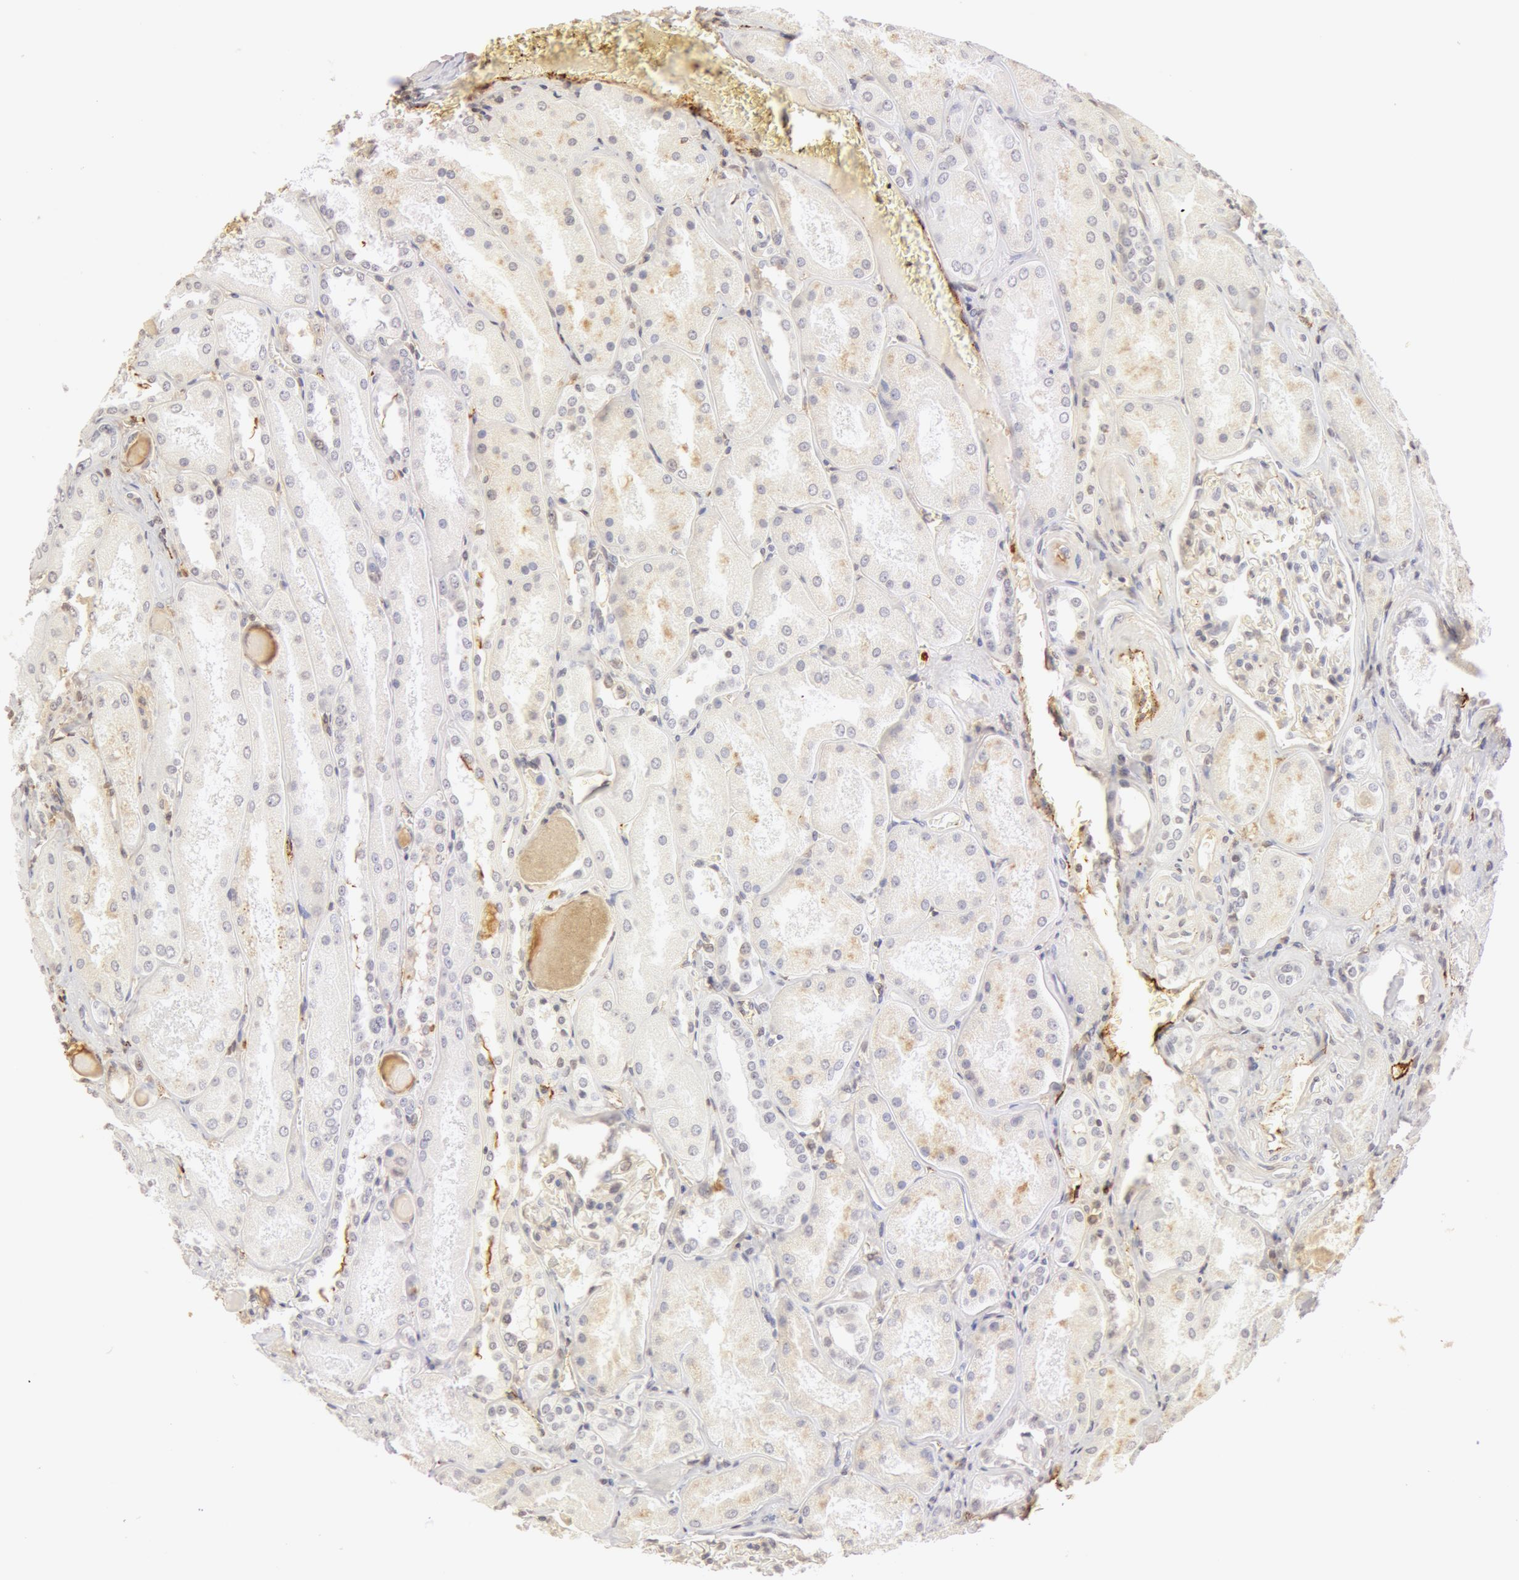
{"staining": {"intensity": "negative", "quantity": "none", "location": "none"}, "tissue": "kidney", "cell_type": "Cells in glomeruli", "image_type": "normal", "snomed": [{"axis": "morphology", "description": "Normal tissue, NOS"}, {"axis": "topography", "description": "Kidney"}], "caption": "Human kidney stained for a protein using immunohistochemistry (IHC) shows no expression in cells in glomeruli.", "gene": "VWF", "patient": {"sex": "male", "age": 61}}